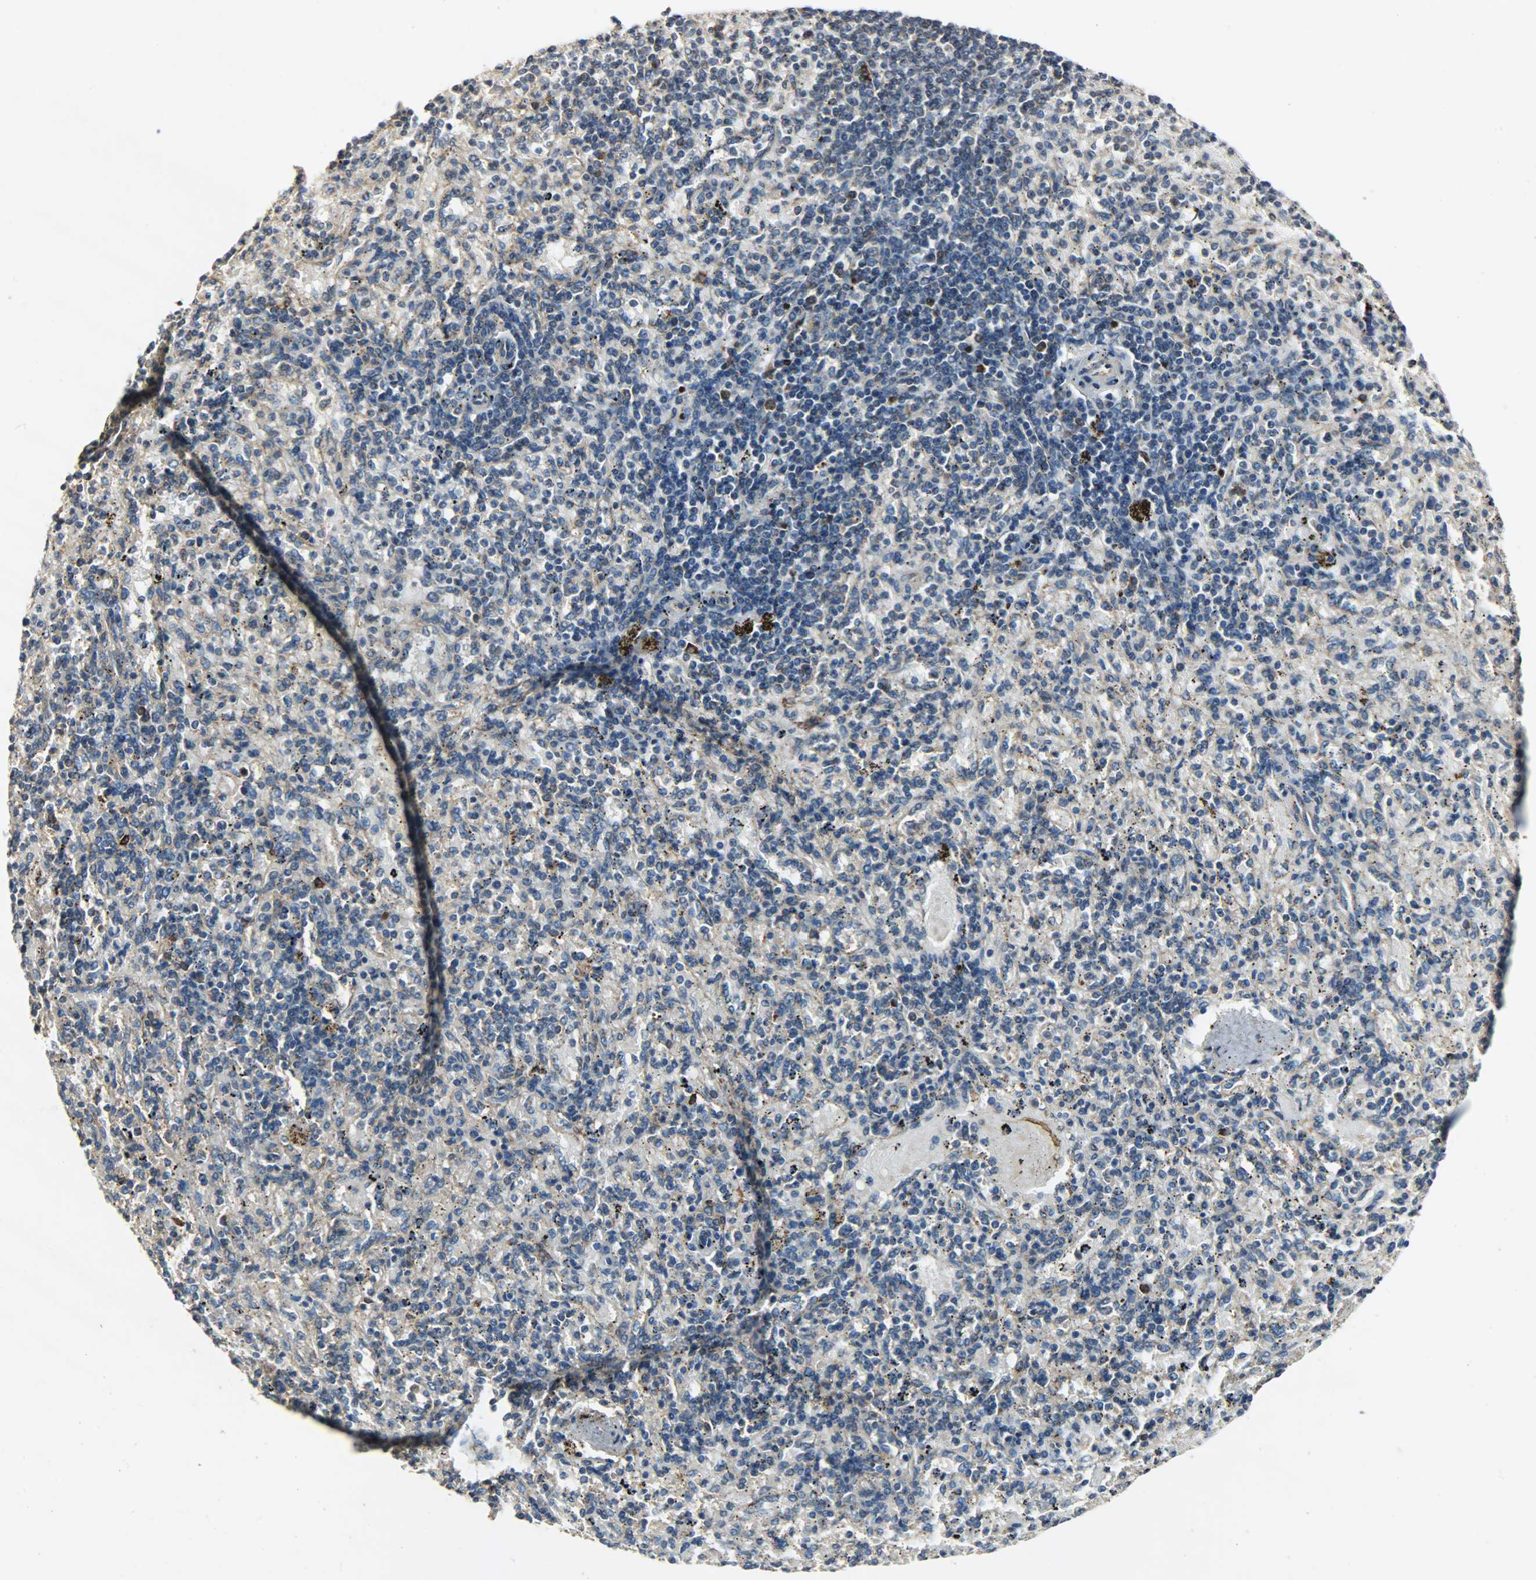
{"staining": {"intensity": "moderate", "quantity": "25%-75%", "location": "cytoplasmic/membranous"}, "tissue": "spleen", "cell_type": "Cells in red pulp", "image_type": "normal", "snomed": [{"axis": "morphology", "description": "Normal tissue, NOS"}, {"axis": "topography", "description": "Spleen"}], "caption": "Unremarkable spleen was stained to show a protein in brown. There is medium levels of moderate cytoplasmic/membranous positivity in approximately 25%-75% of cells in red pulp. (IHC, brightfield microscopy, high magnification).", "gene": "C1orf198", "patient": {"sex": "female", "age": 43}}